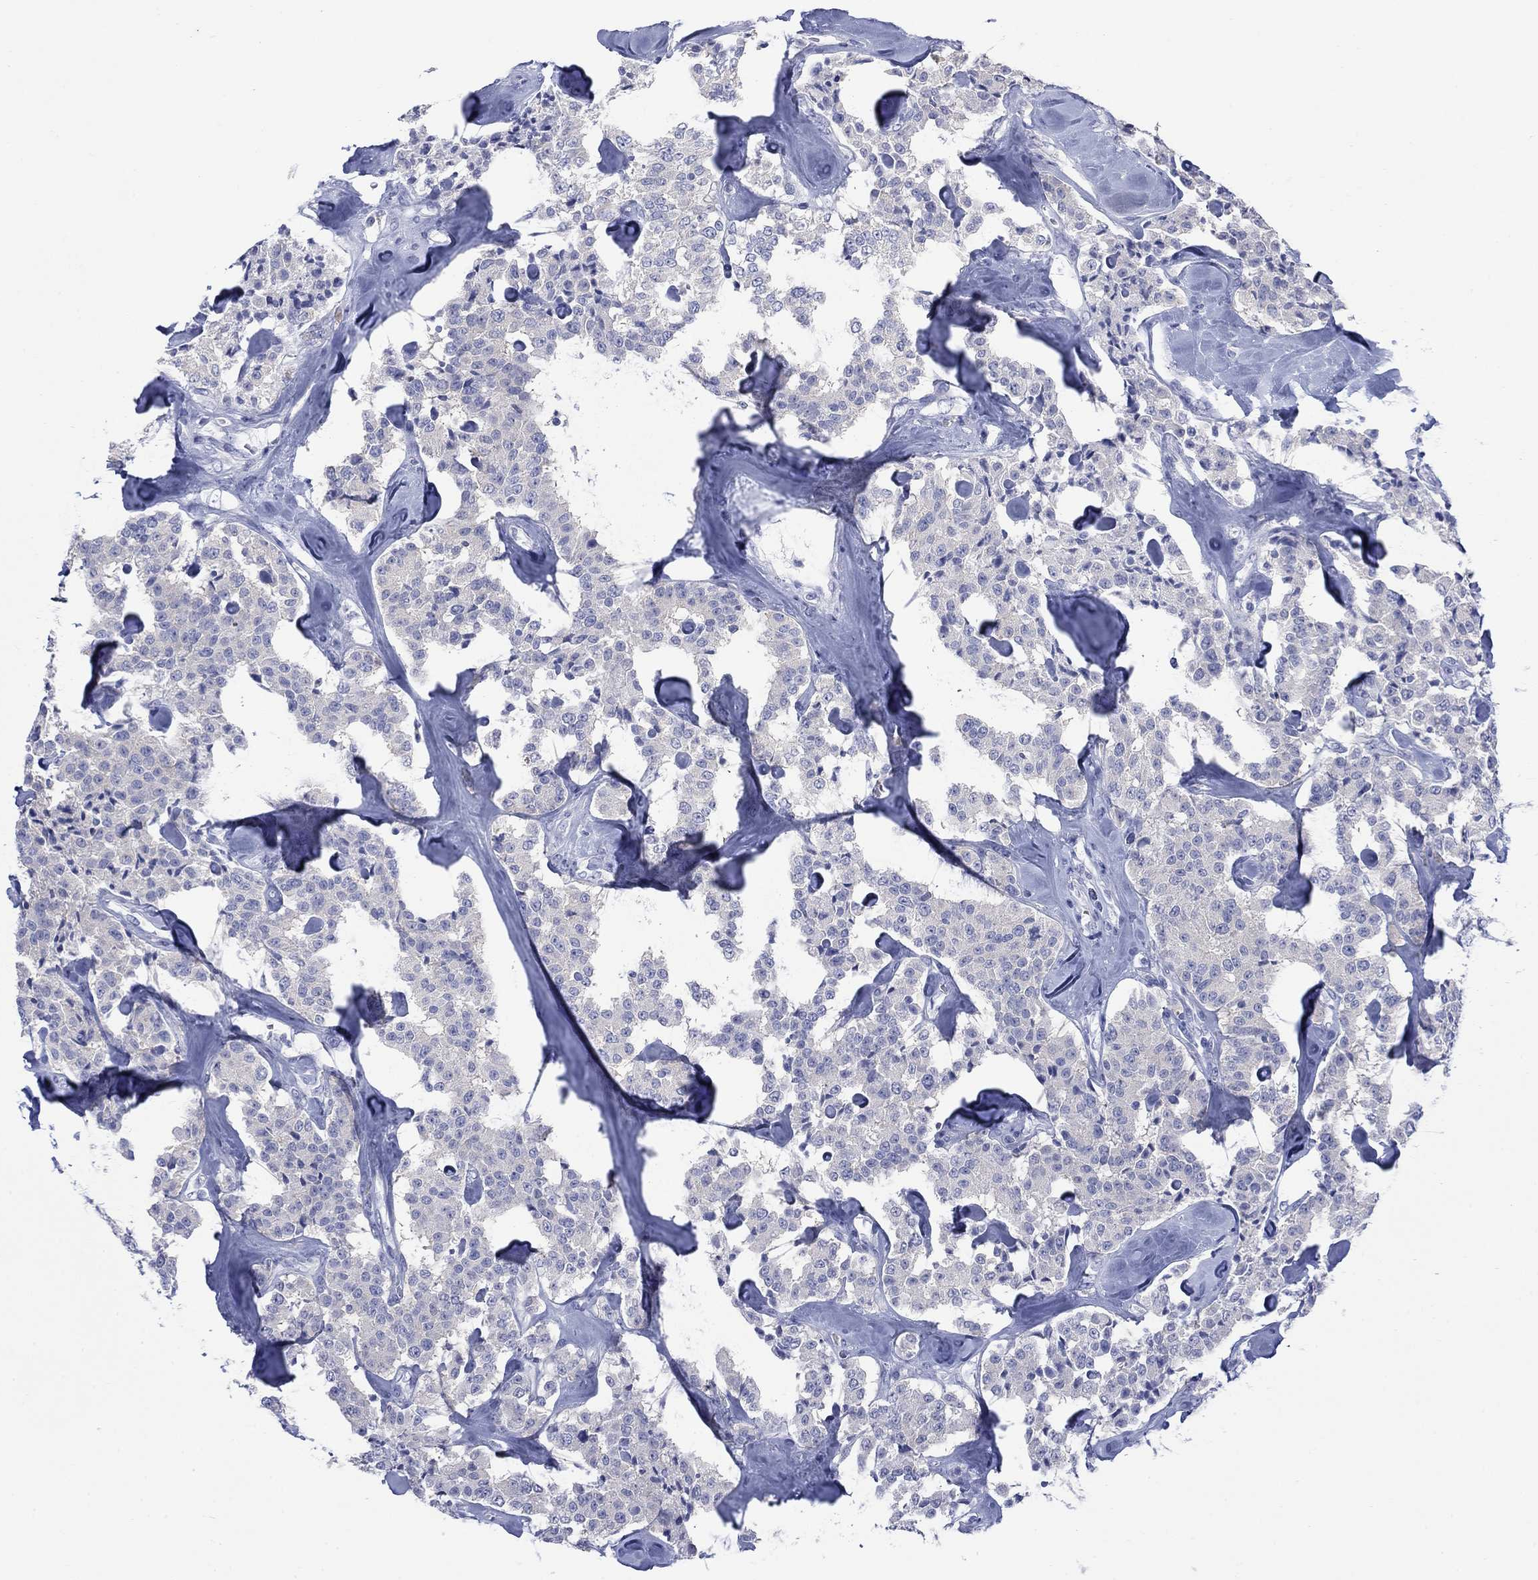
{"staining": {"intensity": "negative", "quantity": "none", "location": "none"}, "tissue": "carcinoid", "cell_type": "Tumor cells", "image_type": "cancer", "snomed": [{"axis": "morphology", "description": "Carcinoid, malignant, NOS"}, {"axis": "topography", "description": "Pancreas"}], "caption": "An image of human carcinoid is negative for staining in tumor cells. (DAB immunohistochemistry, high magnification).", "gene": "IGF2BP3", "patient": {"sex": "male", "age": 41}}